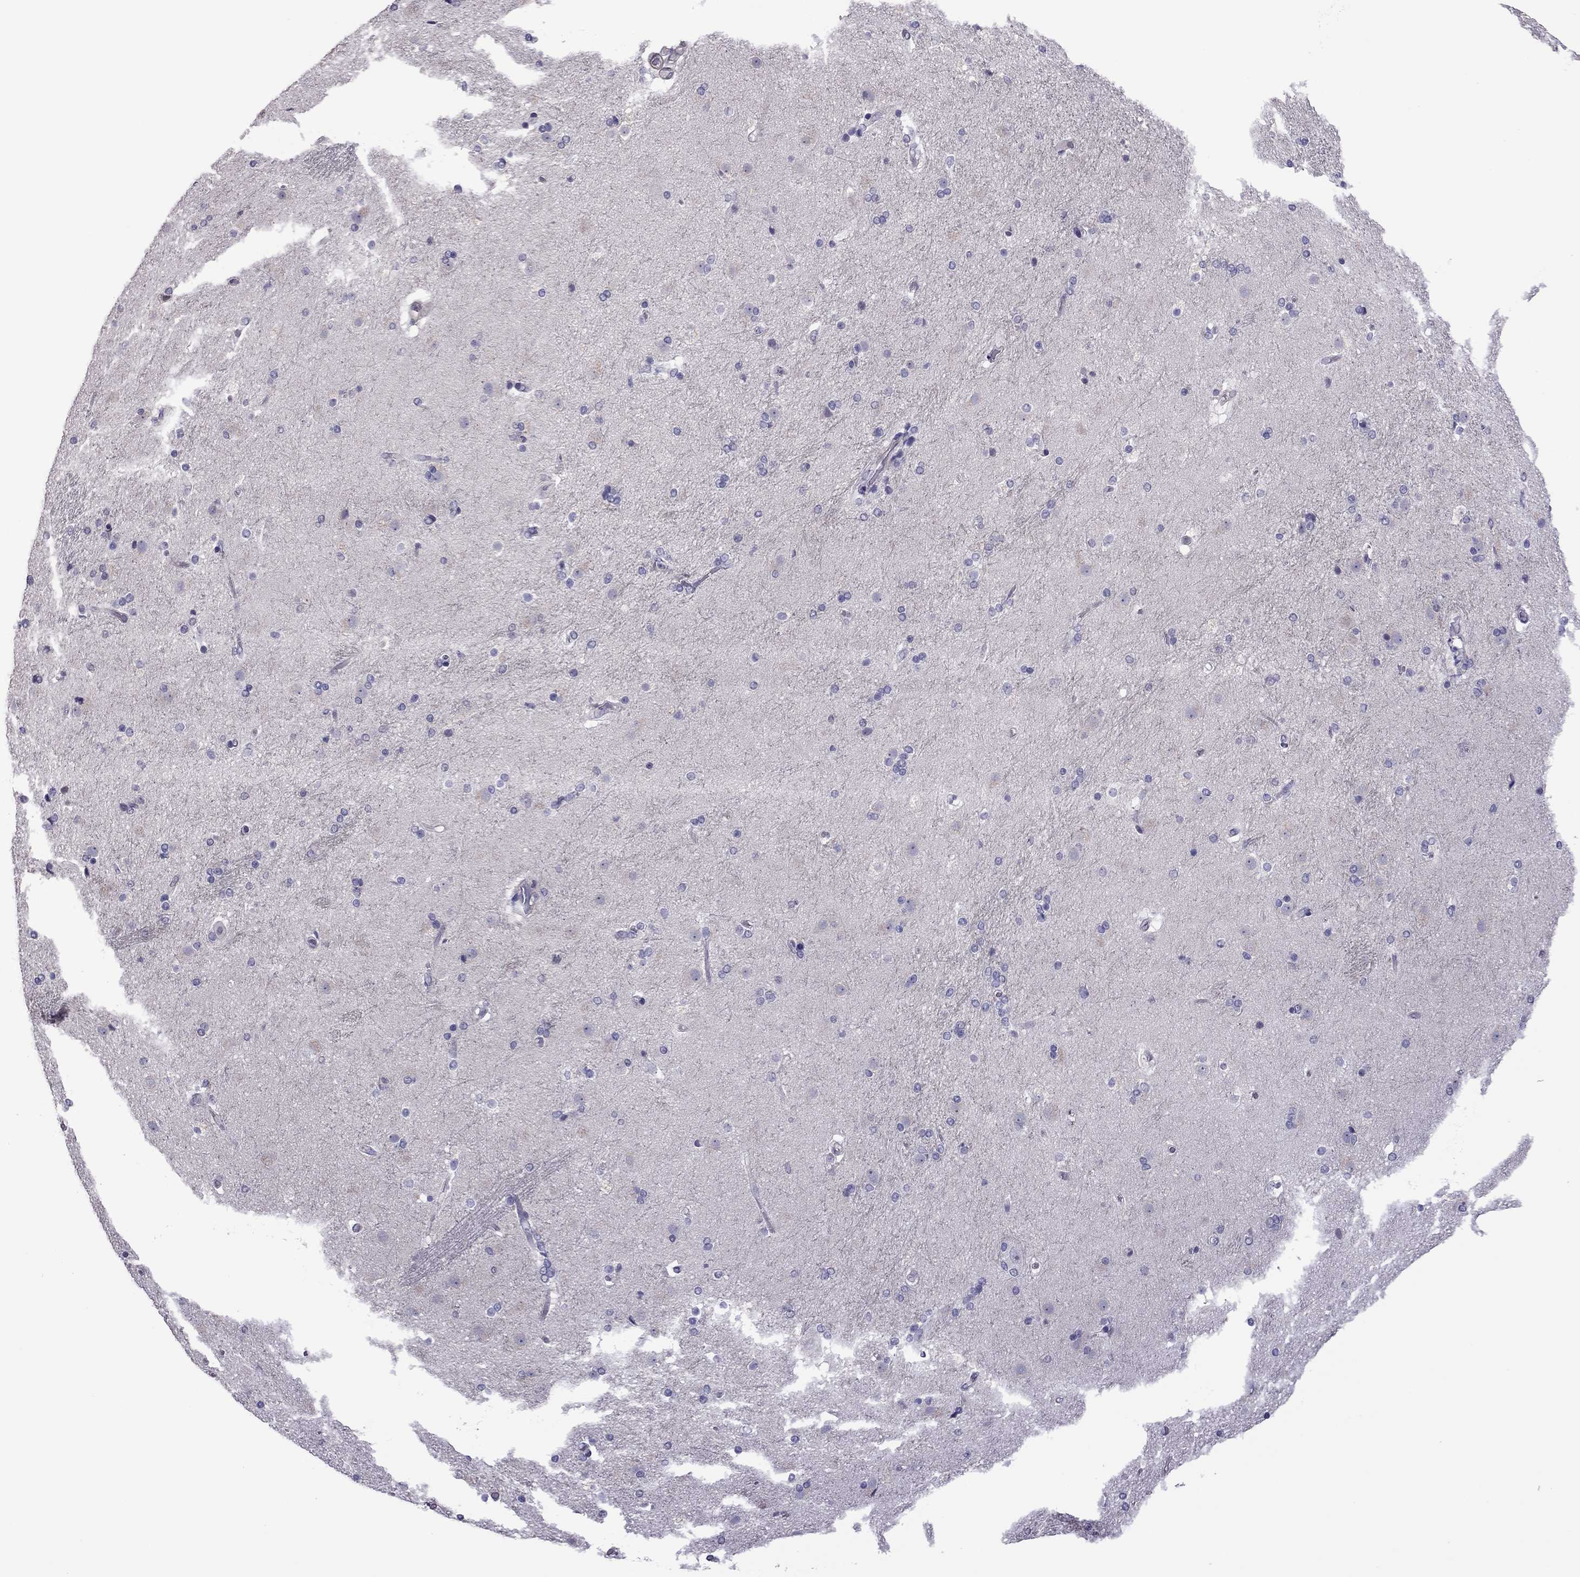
{"staining": {"intensity": "negative", "quantity": "none", "location": "none"}, "tissue": "caudate", "cell_type": "Glial cells", "image_type": "normal", "snomed": [{"axis": "morphology", "description": "Normal tissue, NOS"}, {"axis": "topography", "description": "Lateral ventricle wall"}], "caption": "Benign caudate was stained to show a protein in brown. There is no significant positivity in glial cells.", "gene": "SLC16A8", "patient": {"sex": "male", "age": 54}}